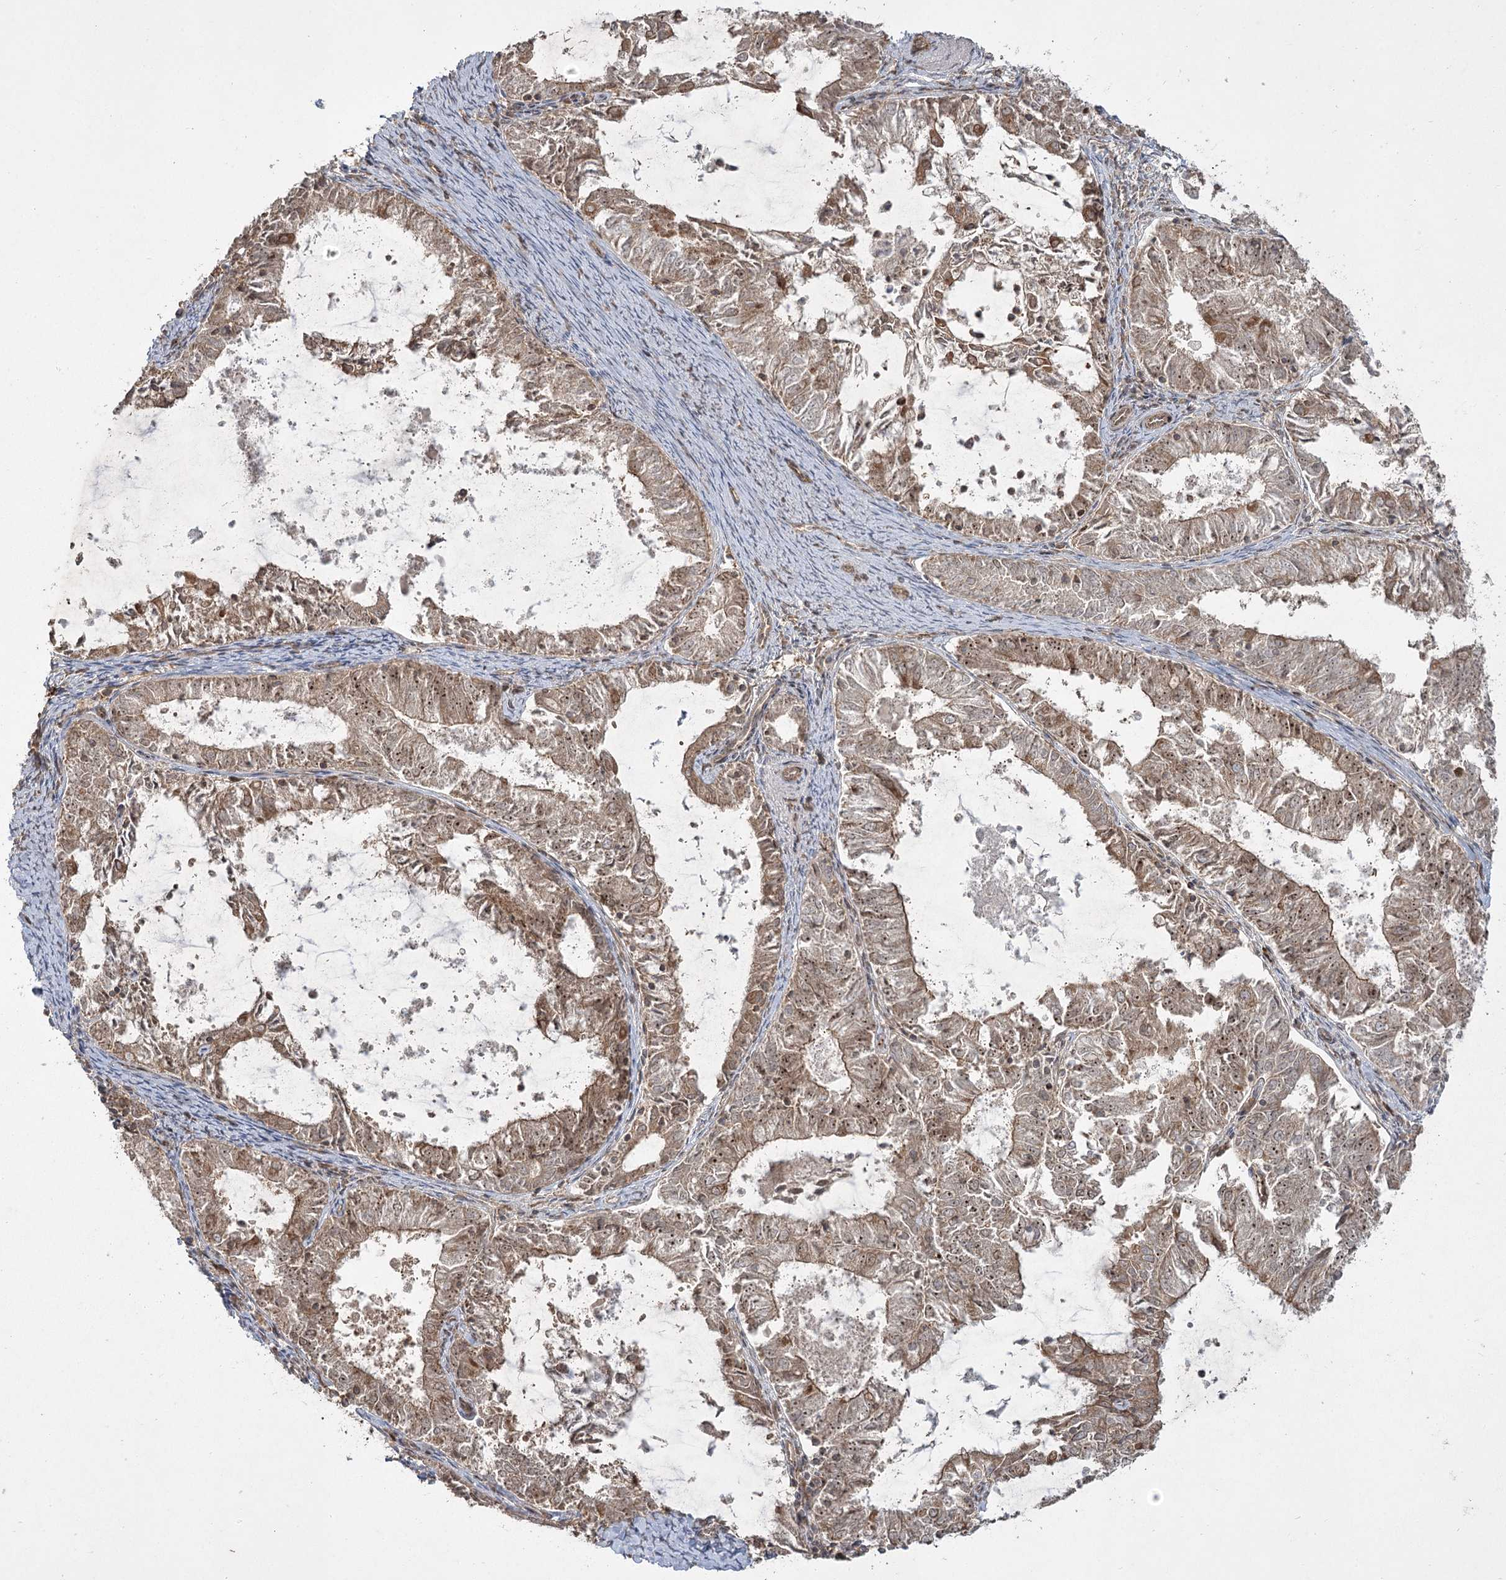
{"staining": {"intensity": "moderate", "quantity": ">75%", "location": "cytoplasmic/membranous,nuclear"}, "tissue": "endometrial cancer", "cell_type": "Tumor cells", "image_type": "cancer", "snomed": [{"axis": "morphology", "description": "Adenocarcinoma, NOS"}, {"axis": "topography", "description": "Endometrium"}], "caption": "A brown stain shows moderate cytoplasmic/membranous and nuclear staining of a protein in human adenocarcinoma (endometrial) tumor cells. (DAB = brown stain, brightfield microscopy at high magnification).", "gene": "CPLANE1", "patient": {"sex": "female", "age": 57}}